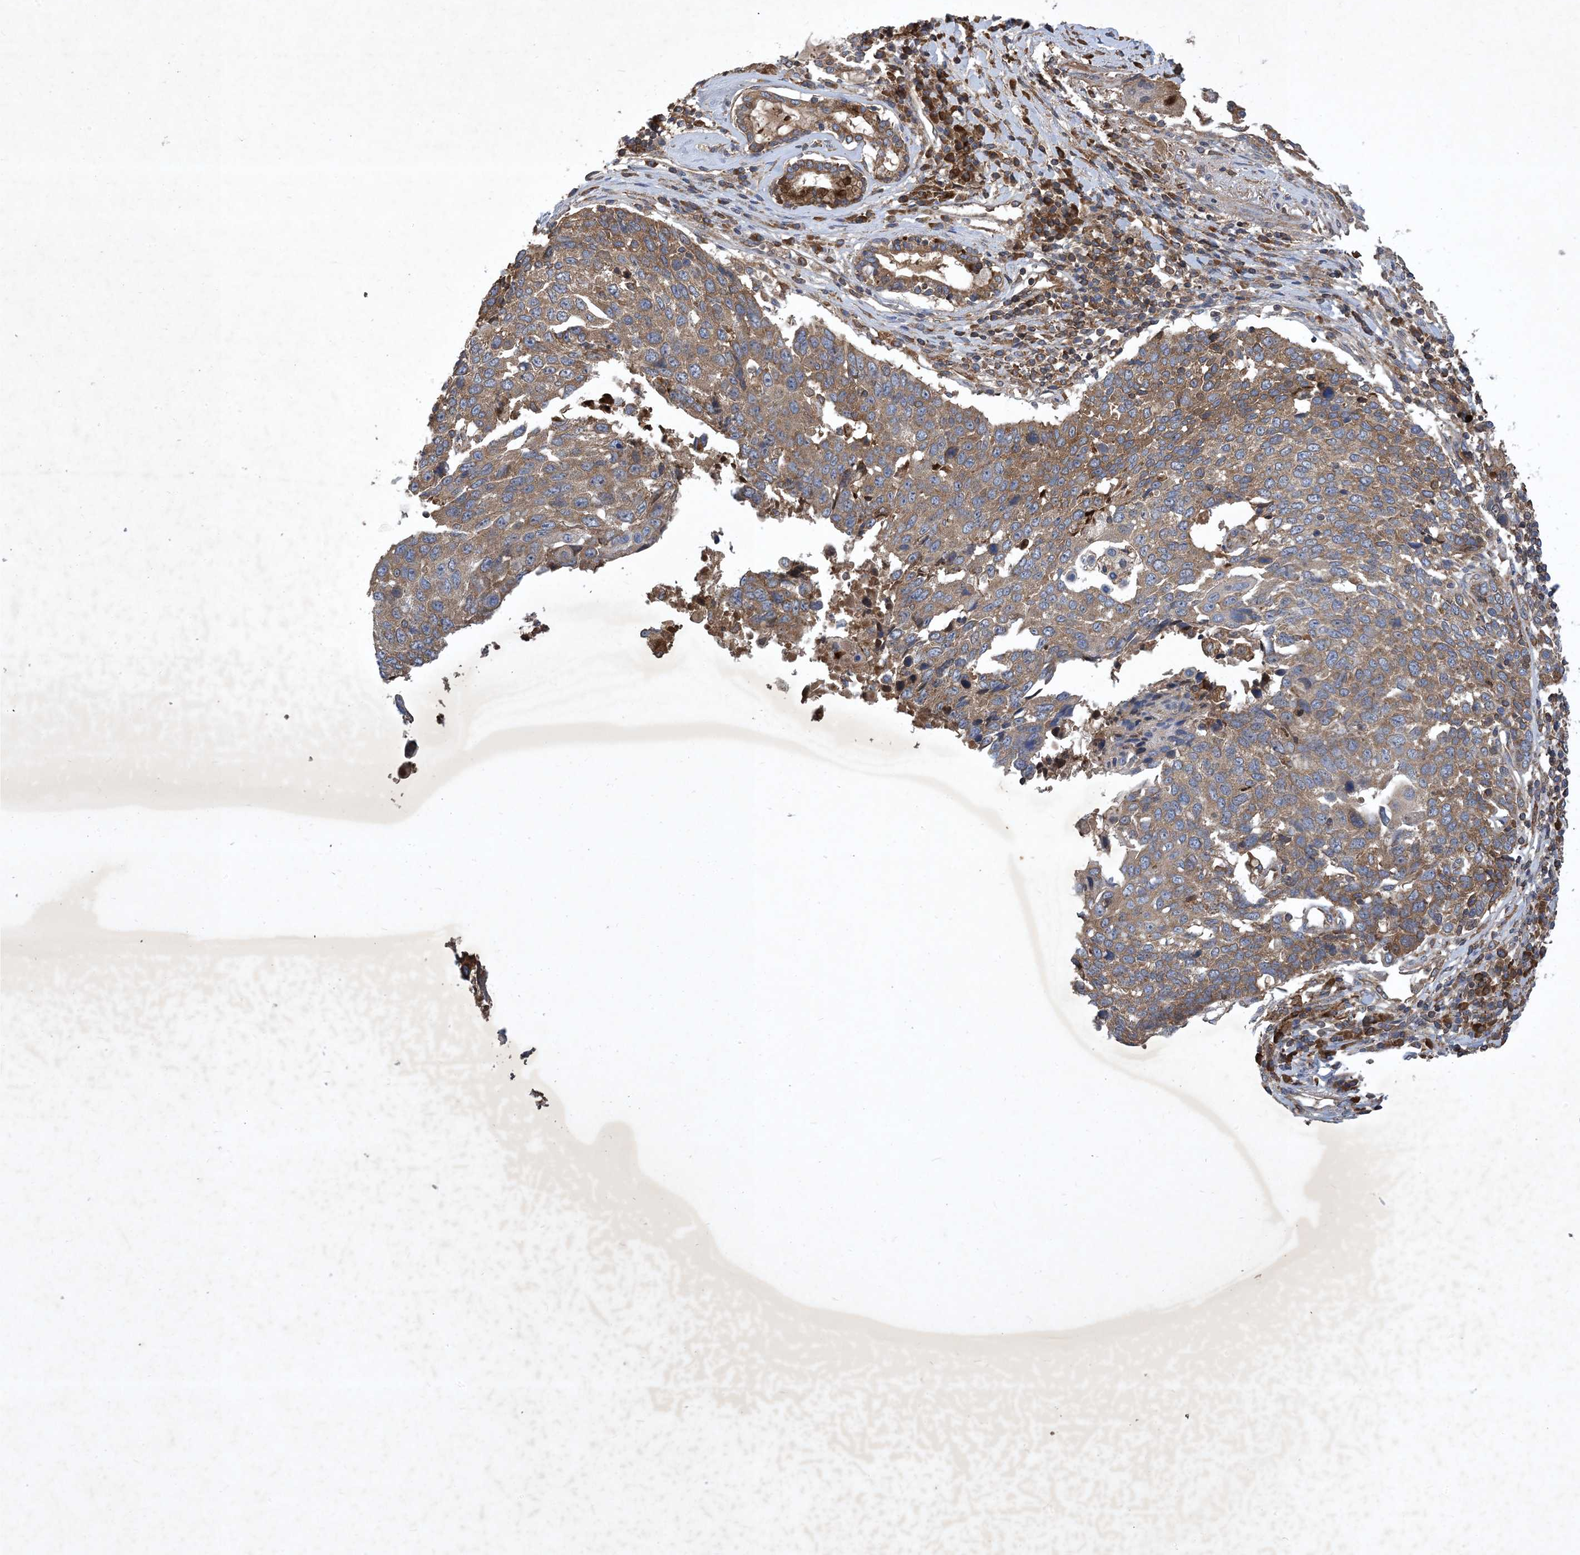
{"staining": {"intensity": "moderate", "quantity": ">75%", "location": "cytoplasmic/membranous"}, "tissue": "lung cancer", "cell_type": "Tumor cells", "image_type": "cancer", "snomed": [{"axis": "morphology", "description": "Squamous cell carcinoma, NOS"}, {"axis": "topography", "description": "Lung"}], "caption": "Immunohistochemical staining of lung cancer (squamous cell carcinoma) reveals moderate cytoplasmic/membranous protein positivity in approximately >75% of tumor cells. The protein is shown in brown color, while the nuclei are stained blue.", "gene": "STK19", "patient": {"sex": "male", "age": 66}}